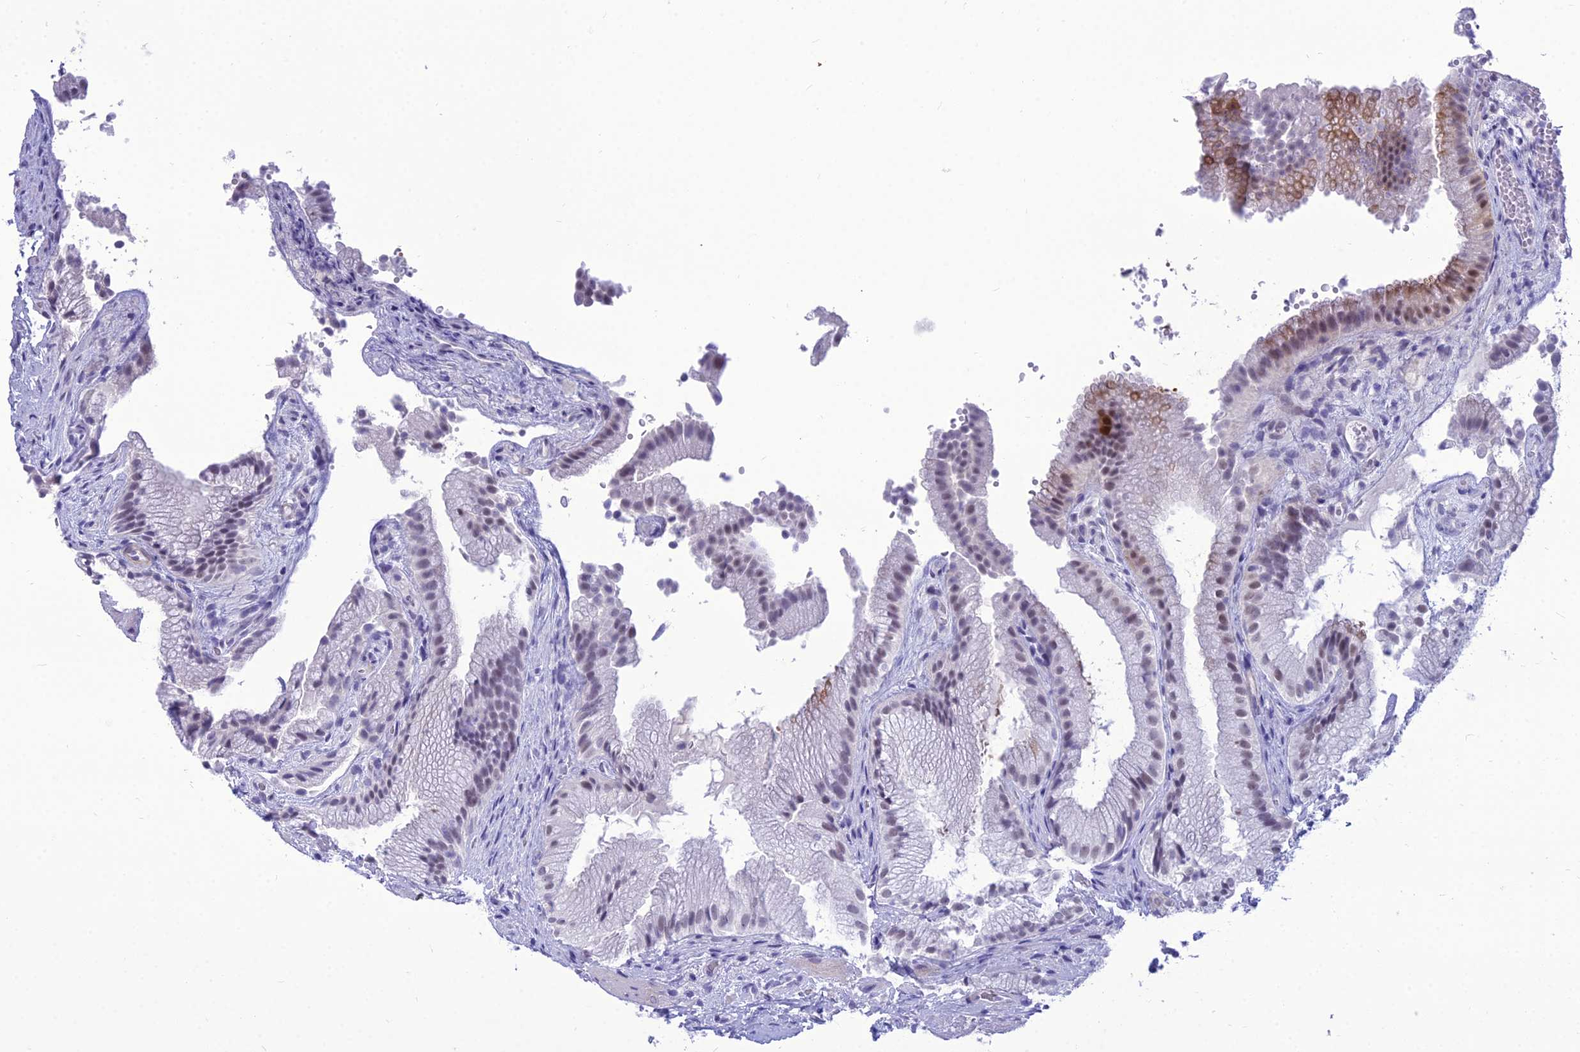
{"staining": {"intensity": "moderate", "quantity": "<25%", "location": "cytoplasmic/membranous,nuclear"}, "tissue": "gallbladder", "cell_type": "Glandular cells", "image_type": "normal", "snomed": [{"axis": "morphology", "description": "Normal tissue, NOS"}, {"axis": "morphology", "description": "Inflammation, NOS"}, {"axis": "topography", "description": "Gallbladder"}], "caption": "Protein staining of normal gallbladder displays moderate cytoplasmic/membranous,nuclear expression in about <25% of glandular cells.", "gene": "DHX40", "patient": {"sex": "male", "age": 51}}